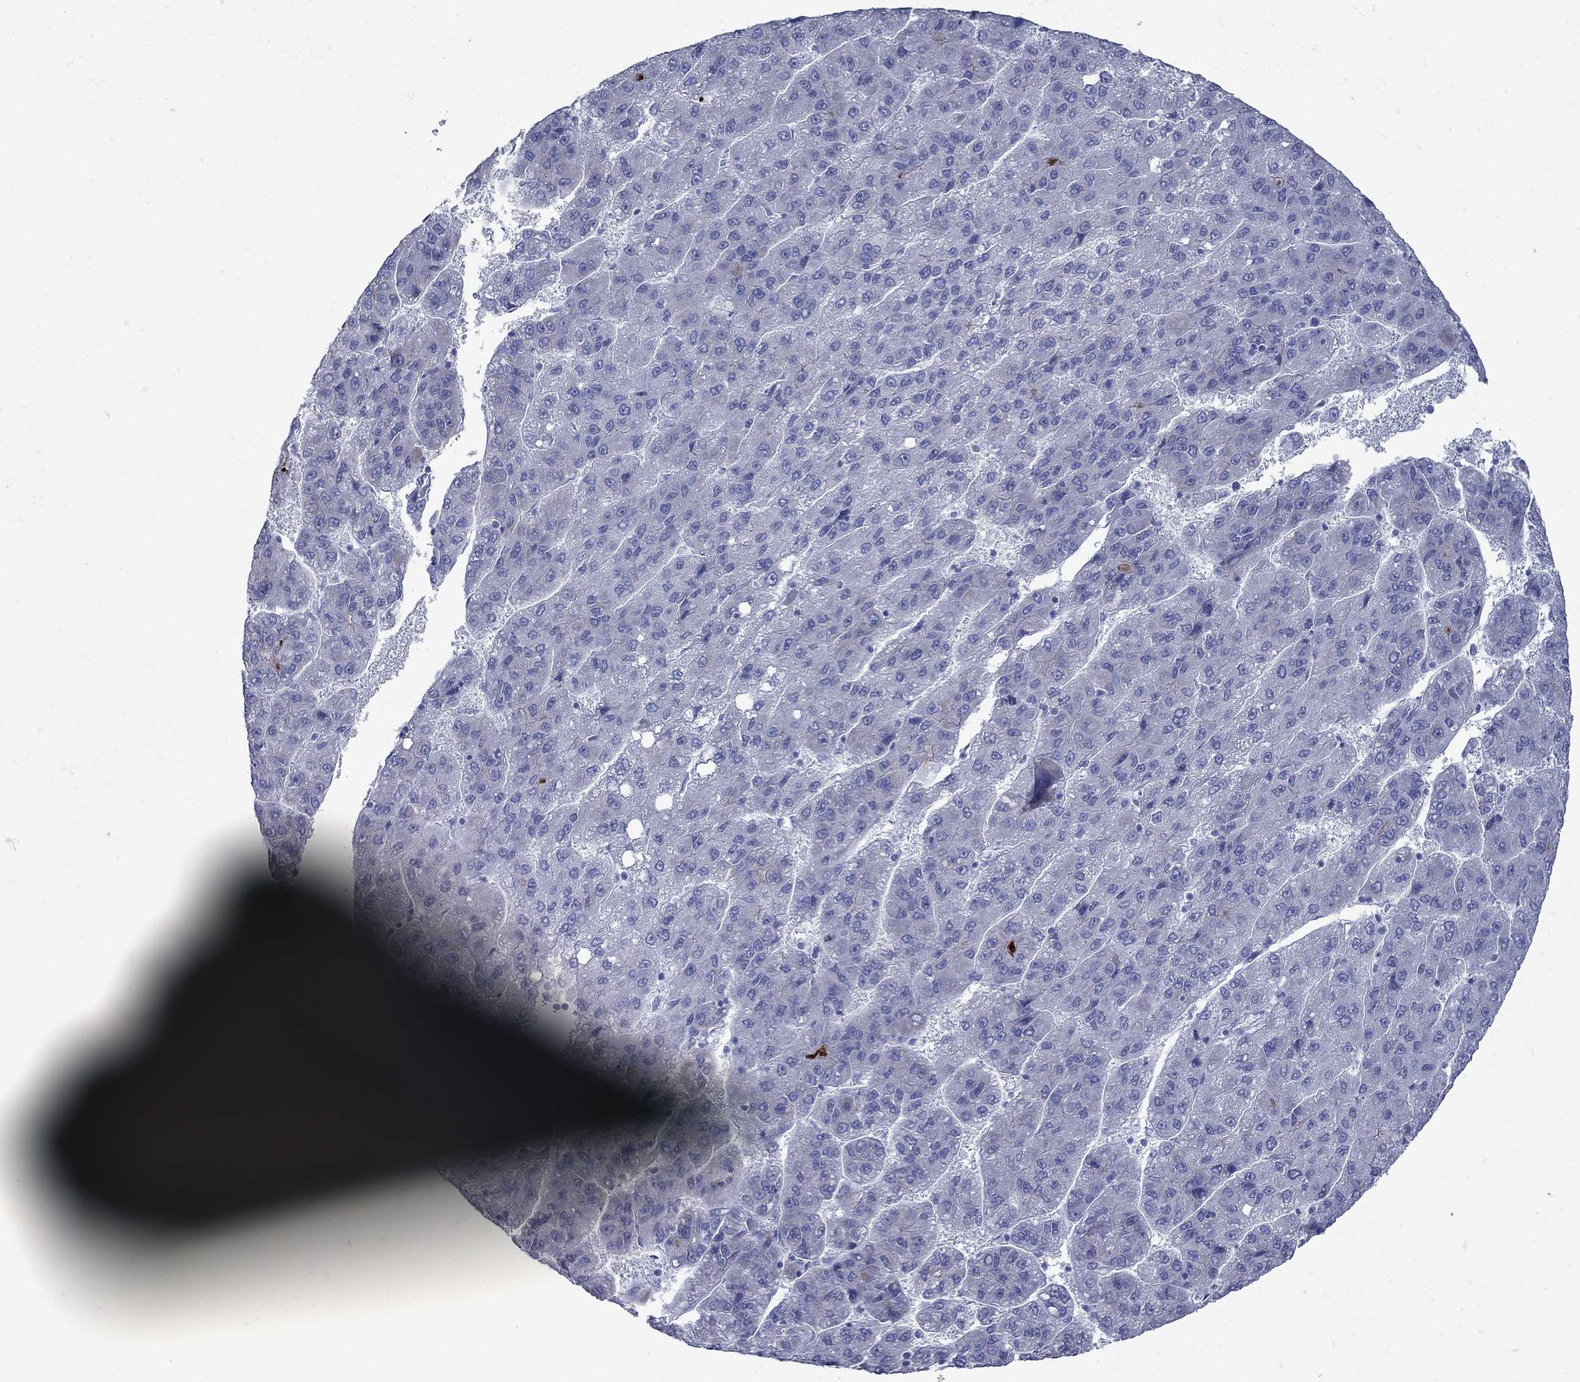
{"staining": {"intensity": "negative", "quantity": "none", "location": "none"}, "tissue": "liver cancer", "cell_type": "Tumor cells", "image_type": "cancer", "snomed": [{"axis": "morphology", "description": "Carcinoma, Hepatocellular, NOS"}, {"axis": "topography", "description": "Liver"}], "caption": "Protein analysis of hepatocellular carcinoma (liver) demonstrates no significant staining in tumor cells.", "gene": "PDZD3", "patient": {"sex": "female", "age": 82}}